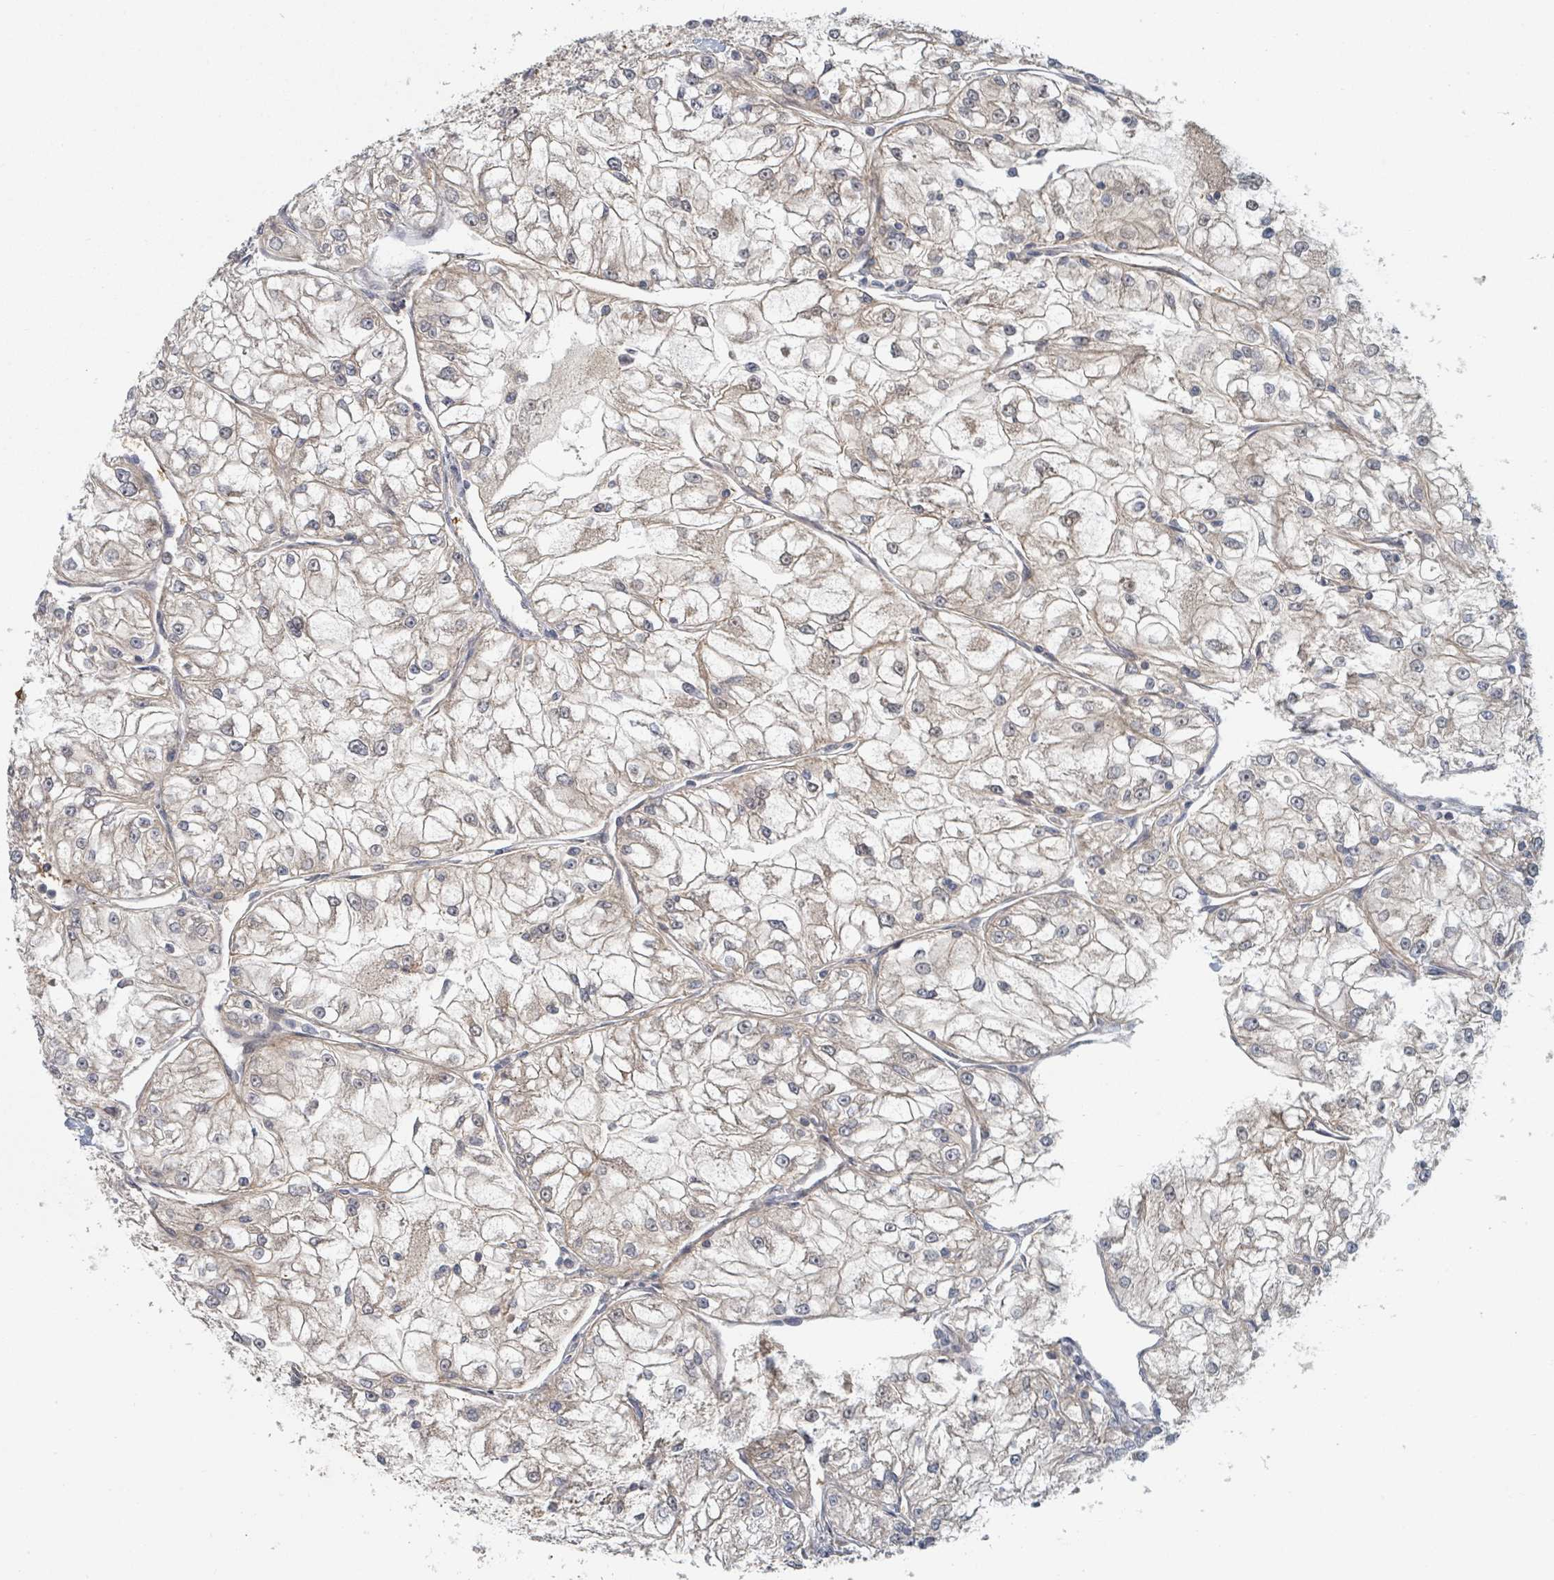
{"staining": {"intensity": "negative", "quantity": "none", "location": "none"}, "tissue": "renal cancer", "cell_type": "Tumor cells", "image_type": "cancer", "snomed": [{"axis": "morphology", "description": "Adenocarcinoma, NOS"}, {"axis": "topography", "description": "Kidney"}], "caption": "This is an immunohistochemistry image of human renal adenocarcinoma. There is no staining in tumor cells.", "gene": "TRPC4AP", "patient": {"sex": "female", "age": 72}}